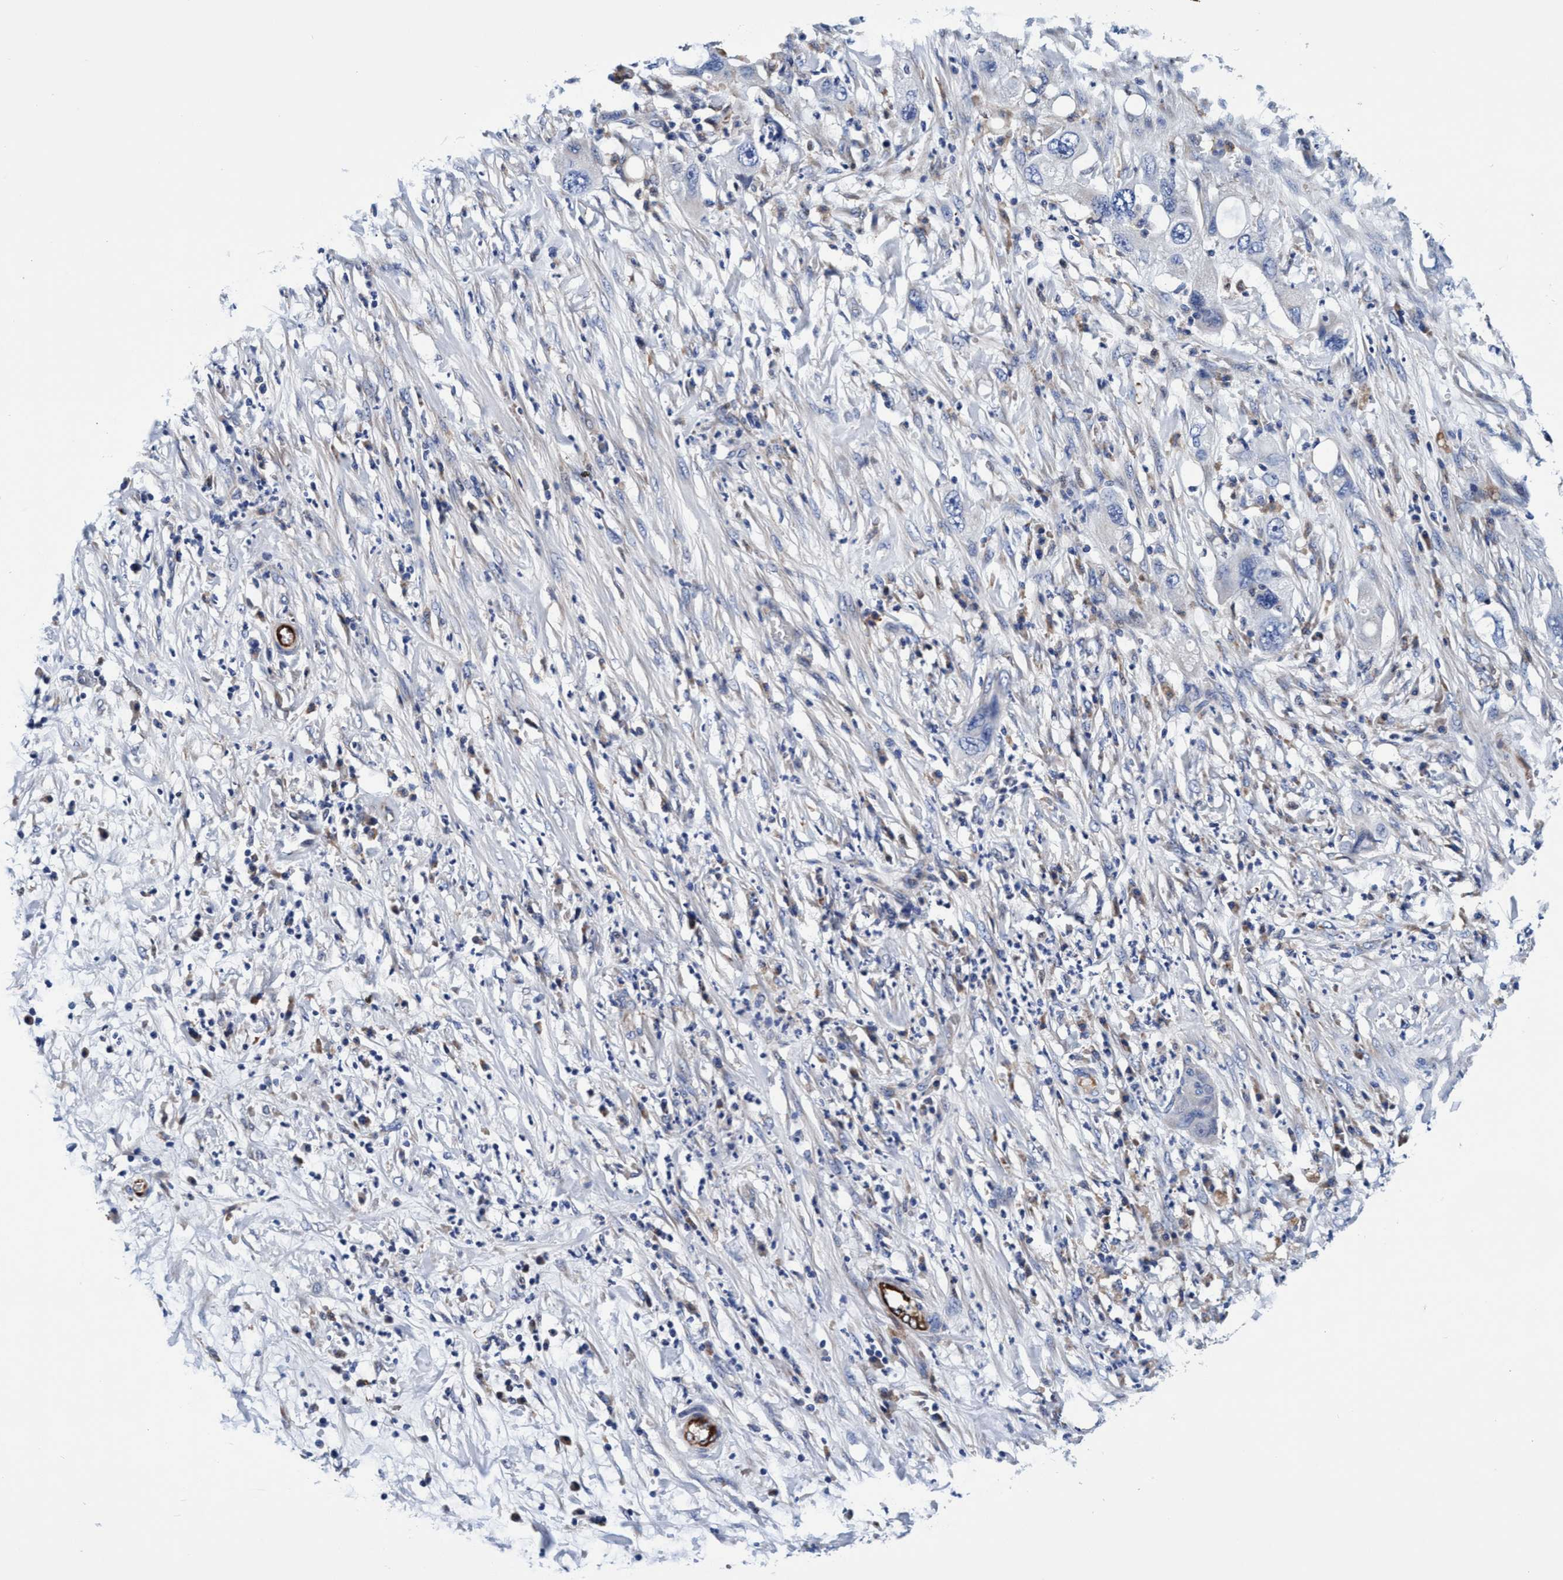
{"staining": {"intensity": "negative", "quantity": "none", "location": "none"}, "tissue": "pancreatic cancer", "cell_type": "Tumor cells", "image_type": "cancer", "snomed": [{"axis": "morphology", "description": "Adenocarcinoma, NOS"}, {"axis": "topography", "description": "Pancreas"}], "caption": "Pancreatic adenocarcinoma stained for a protein using immunohistochemistry (IHC) reveals no expression tumor cells.", "gene": "UBALD2", "patient": {"sex": "female", "age": 78}}